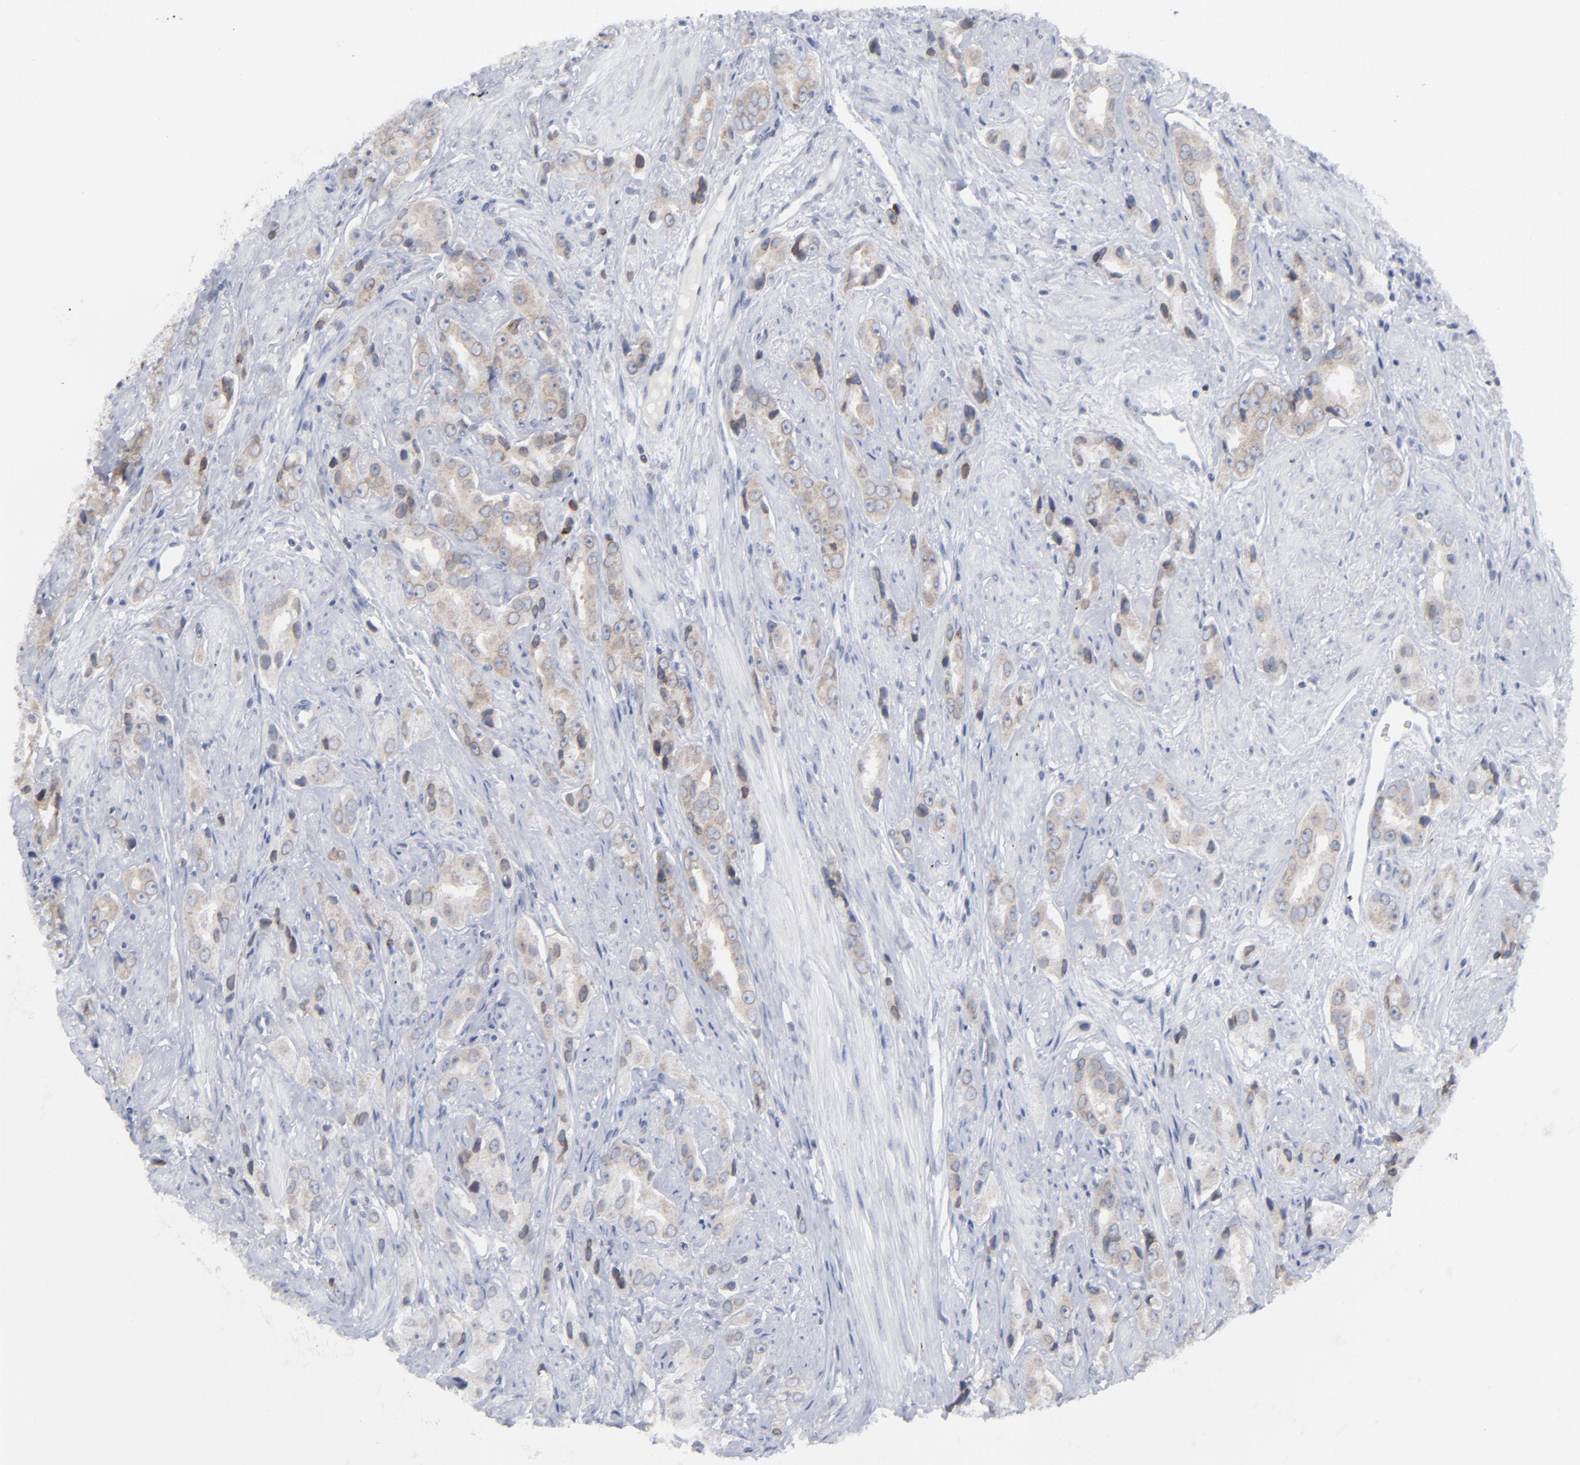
{"staining": {"intensity": "weak", "quantity": "25%-75%", "location": "cytoplasmic/membranous"}, "tissue": "prostate cancer", "cell_type": "Tumor cells", "image_type": "cancer", "snomed": [{"axis": "morphology", "description": "Adenocarcinoma, Medium grade"}, {"axis": "topography", "description": "Prostate"}], "caption": "Immunohistochemistry (IHC) of medium-grade adenocarcinoma (prostate) shows low levels of weak cytoplasmic/membranous staining in about 25%-75% of tumor cells.", "gene": "NUP88", "patient": {"sex": "male", "age": 53}}